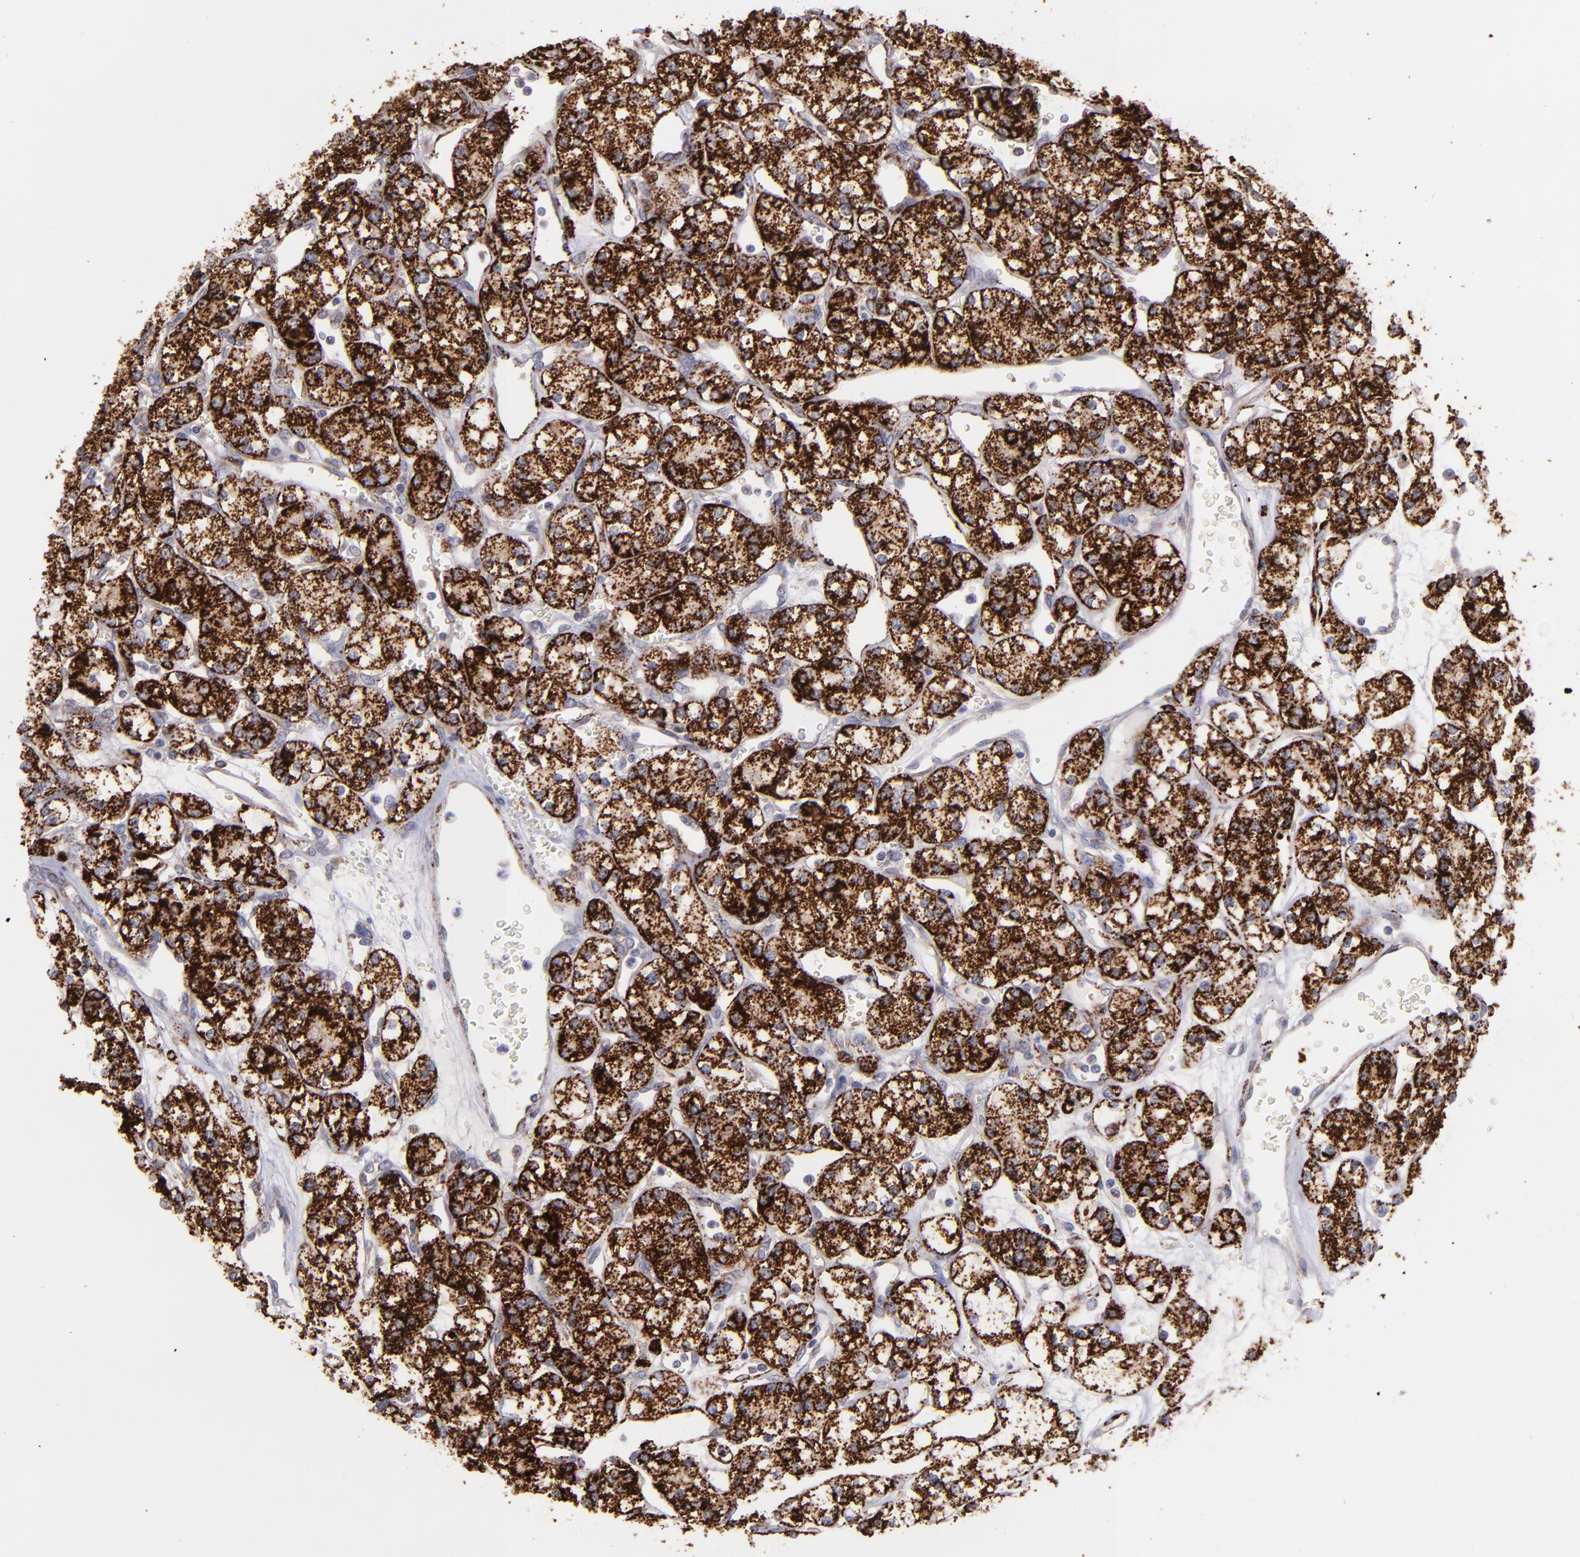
{"staining": {"intensity": "strong", "quantity": ">75%", "location": "cytoplasmic/membranous"}, "tissue": "renal cancer", "cell_type": "Tumor cells", "image_type": "cancer", "snomed": [{"axis": "morphology", "description": "Adenocarcinoma, NOS"}, {"axis": "topography", "description": "Kidney"}], "caption": "This is an image of immunohistochemistry staining of renal adenocarcinoma, which shows strong positivity in the cytoplasmic/membranous of tumor cells.", "gene": "MAOB", "patient": {"sex": "female", "age": 62}}